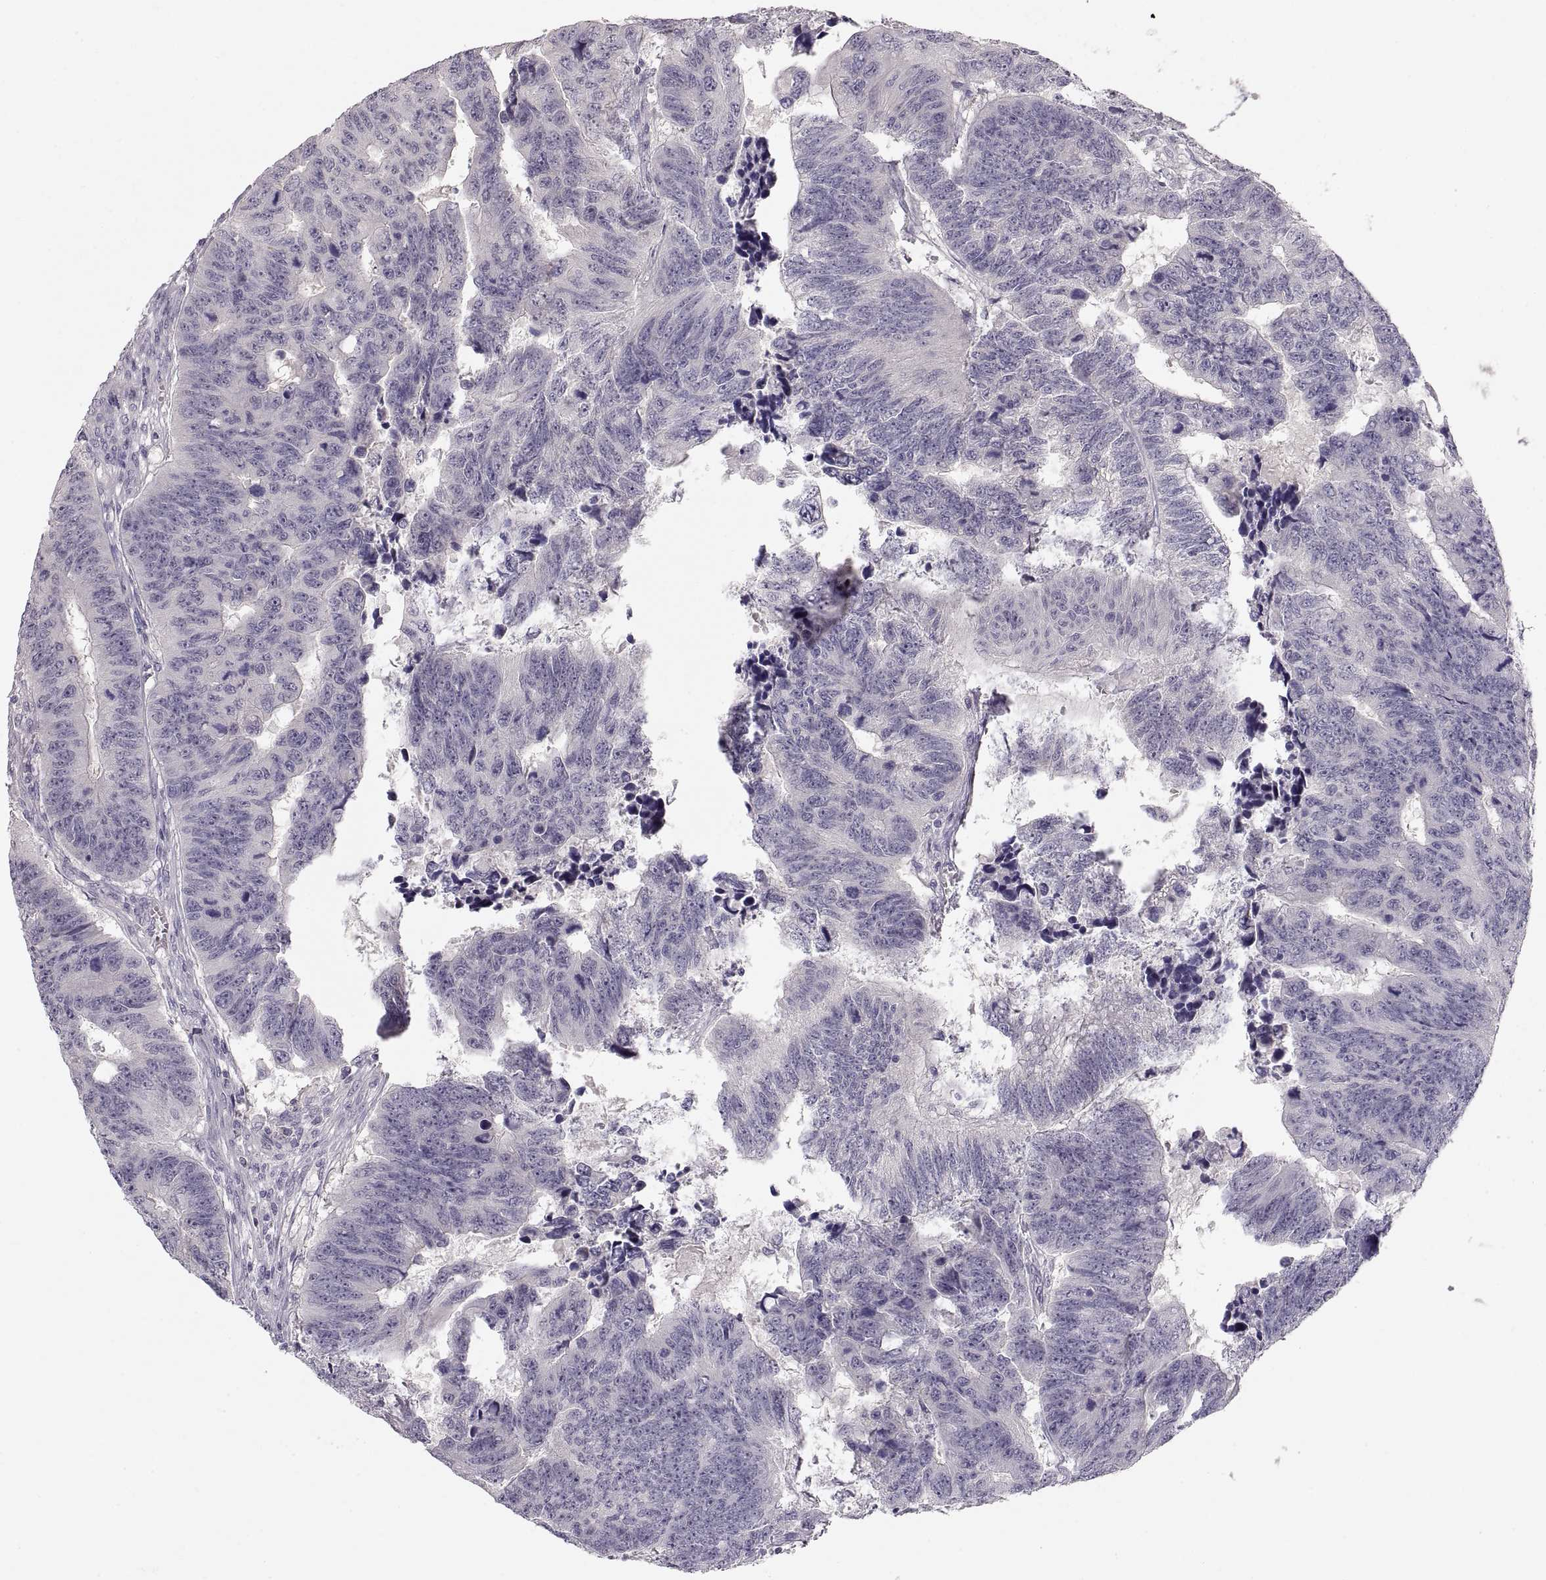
{"staining": {"intensity": "negative", "quantity": "none", "location": "none"}, "tissue": "colorectal cancer", "cell_type": "Tumor cells", "image_type": "cancer", "snomed": [{"axis": "morphology", "description": "Adenocarcinoma, NOS"}, {"axis": "topography", "description": "Appendix"}, {"axis": "topography", "description": "Colon"}, {"axis": "topography", "description": "Cecum"}, {"axis": "topography", "description": "Colon asc"}], "caption": "Immunohistochemical staining of human colorectal cancer displays no significant positivity in tumor cells.", "gene": "PCSK2", "patient": {"sex": "female", "age": 85}}